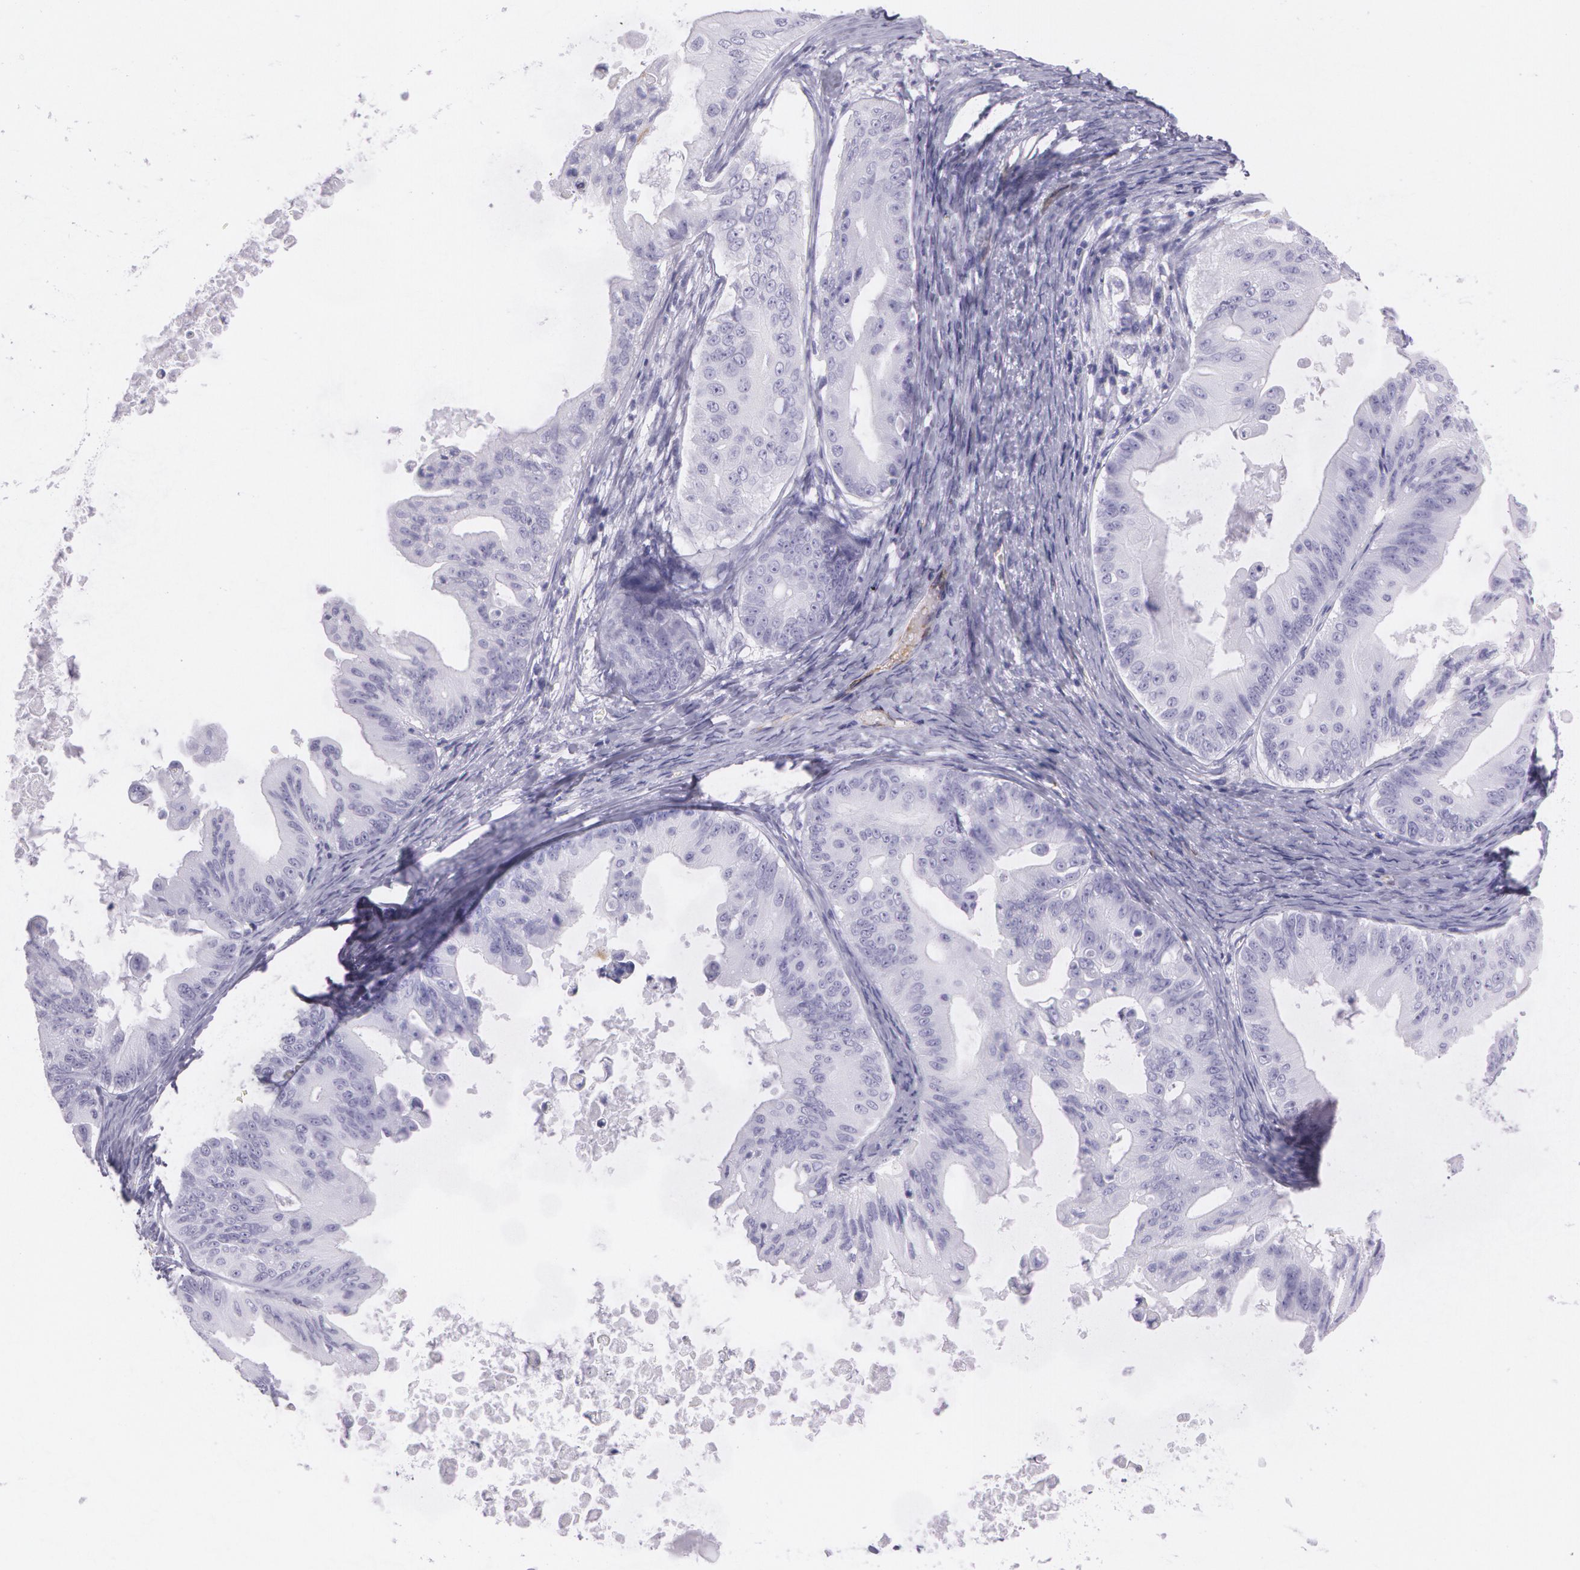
{"staining": {"intensity": "negative", "quantity": "none", "location": "none"}, "tissue": "ovarian cancer", "cell_type": "Tumor cells", "image_type": "cancer", "snomed": [{"axis": "morphology", "description": "Cystadenocarcinoma, mucinous, NOS"}, {"axis": "topography", "description": "Ovary"}], "caption": "Immunohistochemical staining of human ovarian cancer (mucinous cystadenocarcinoma) exhibits no significant positivity in tumor cells.", "gene": "SNCG", "patient": {"sex": "female", "age": 37}}